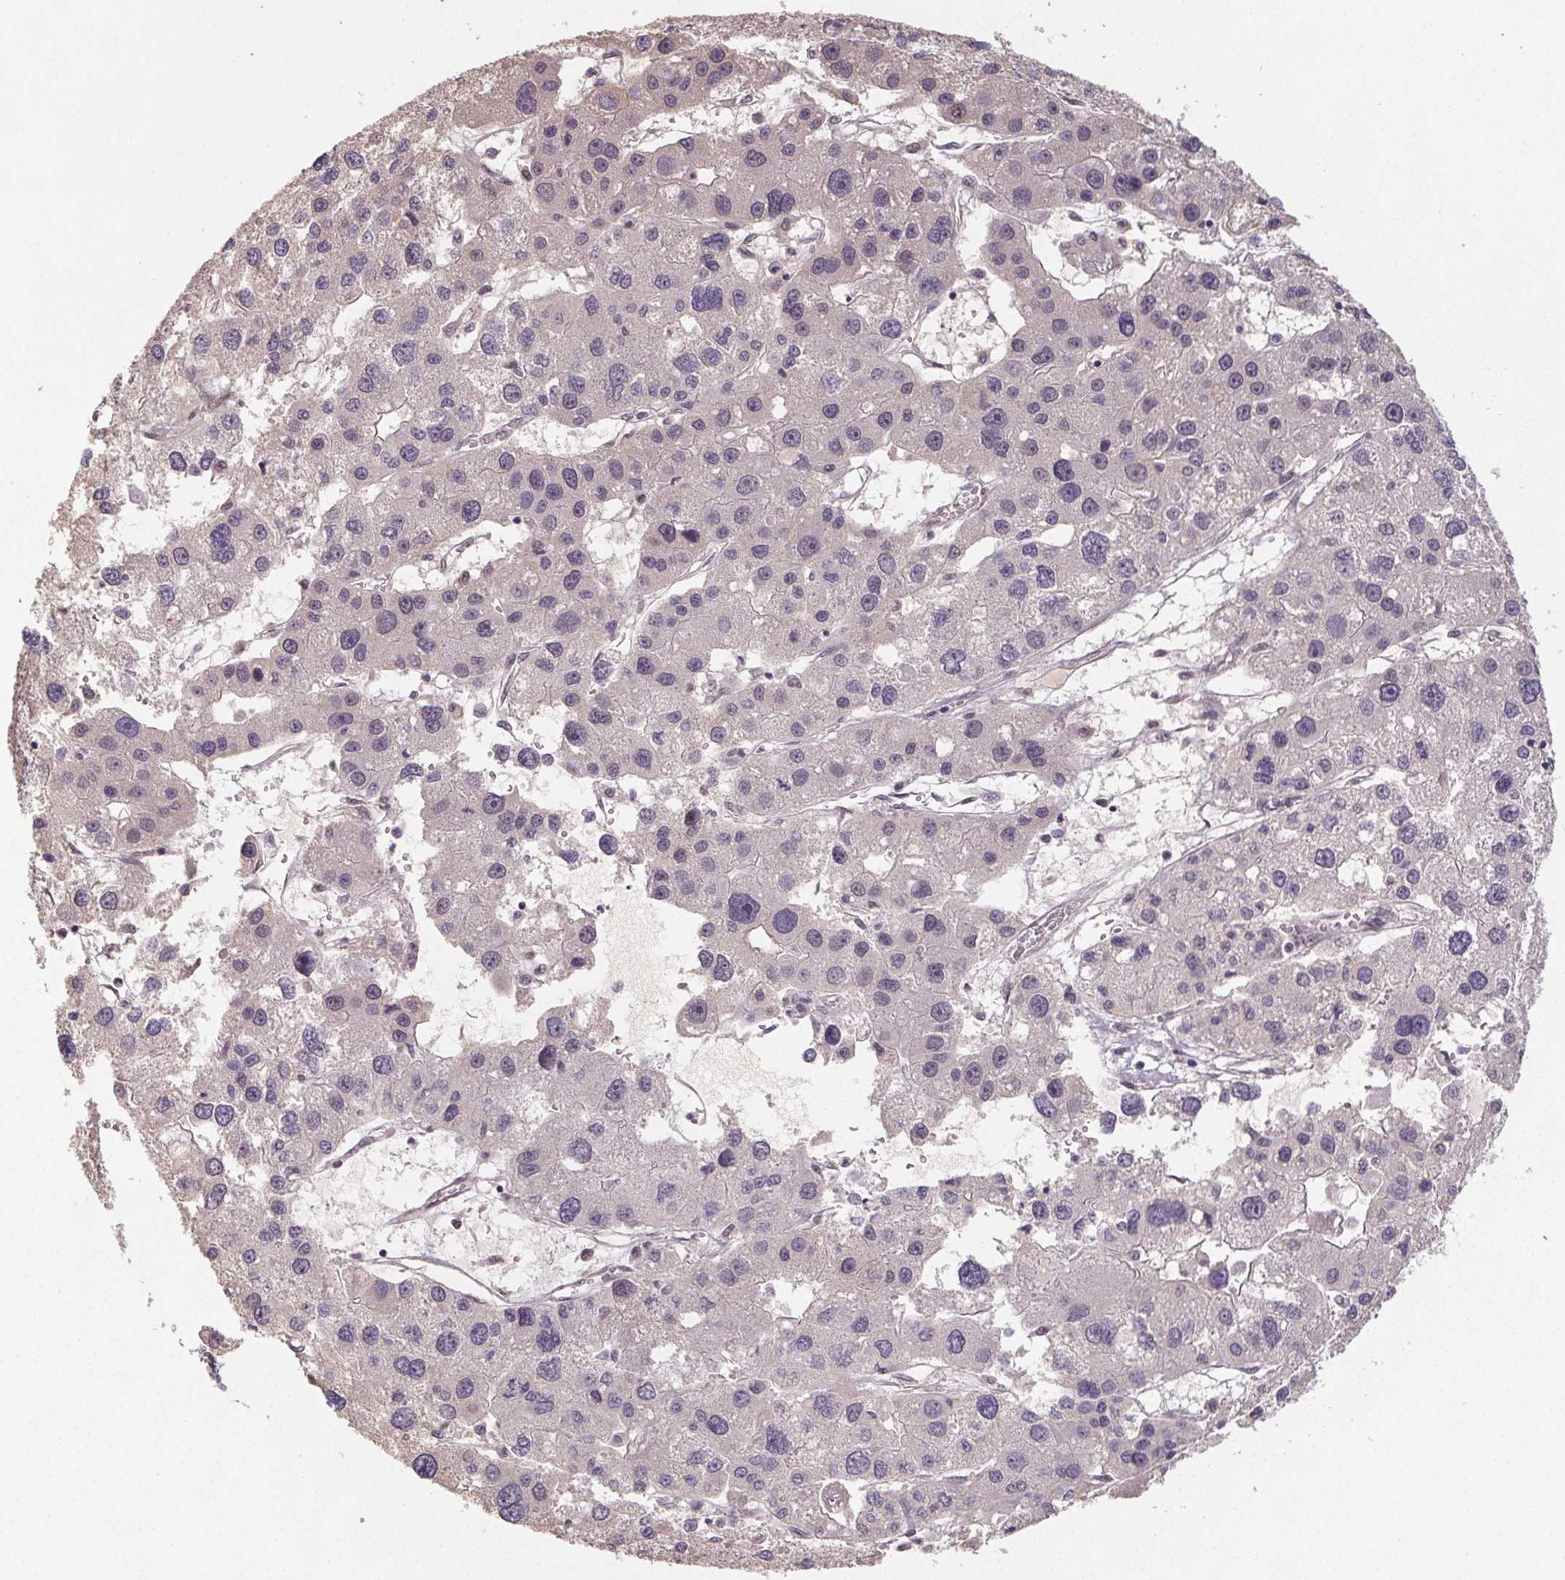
{"staining": {"intensity": "negative", "quantity": "none", "location": "none"}, "tissue": "liver cancer", "cell_type": "Tumor cells", "image_type": "cancer", "snomed": [{"axis": "morphology", "description": "Carcinoma, Hepatocellular, NOS"}, {"axis": "topography", "description": "Liver"}], "caption": "Tumor cells are negative for brown protein staining in liver hepatocellular carcinoma. (DAB (3,3'-diaminobenzidine) IHC visualized using brightfield microscopy, high magnification).", "gene": "SLC26A2", "patient": {"sex": "male", "age": 73}}